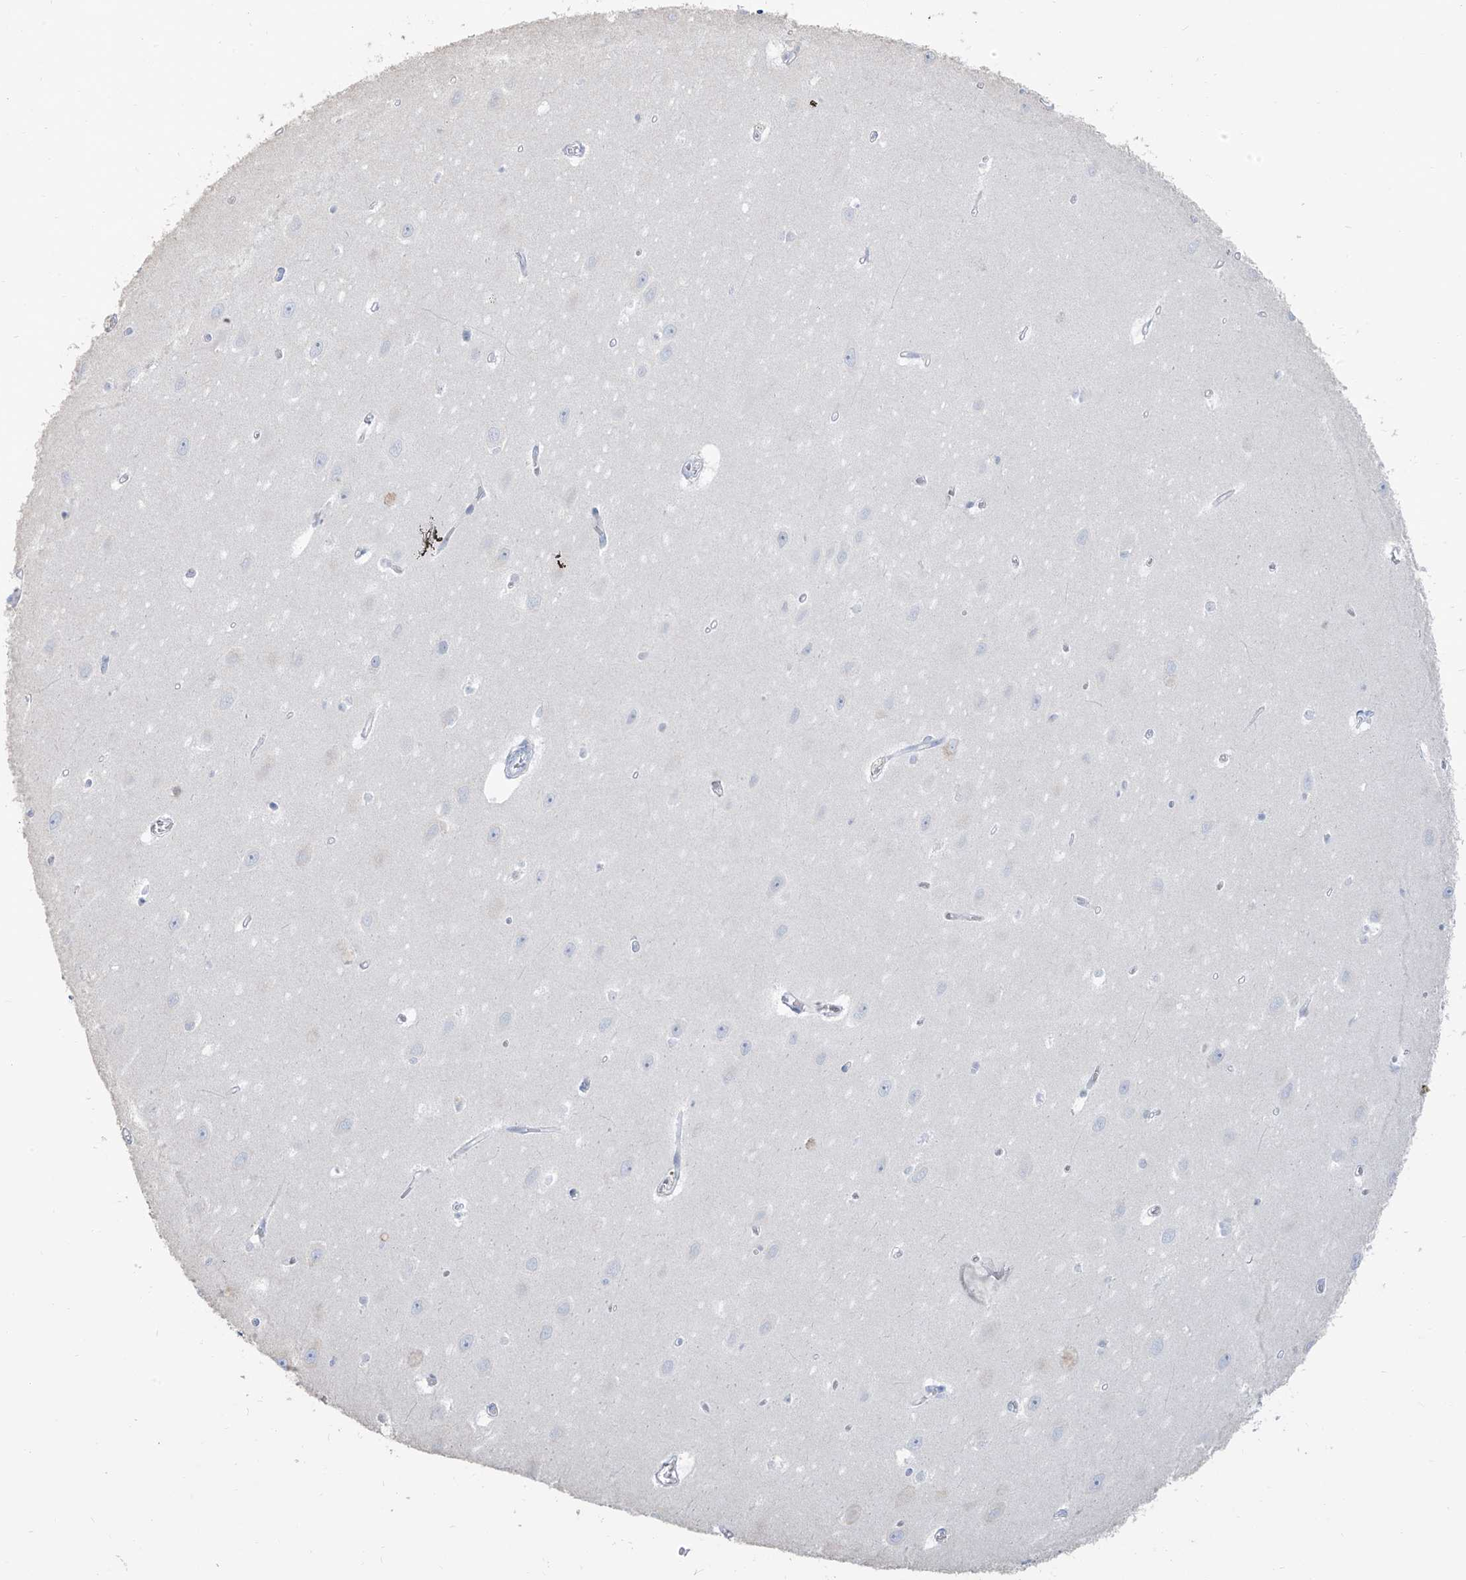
{"staining": {"intensity": "negative", "quantity": "none", "location": "none"}, "tissue": "hippocampus", "cell_type": "Glial cells", "image_type": "normal", "snomed": [{"axis": "morphology", "description": "Normal tissue, NOS"}, {"axis": "topography", "description": "Hippocampus"}], "caption": "An image of hippocampus stained for a protein demonstrates no brown staining in glial cells. Brightfield microscopy of IHC stained with DAB (brown) and hematoxylin (blue), captured at high magnification.", "gene": "PAFAH1B3", "patient": {"sex": "female", "age": 64}}